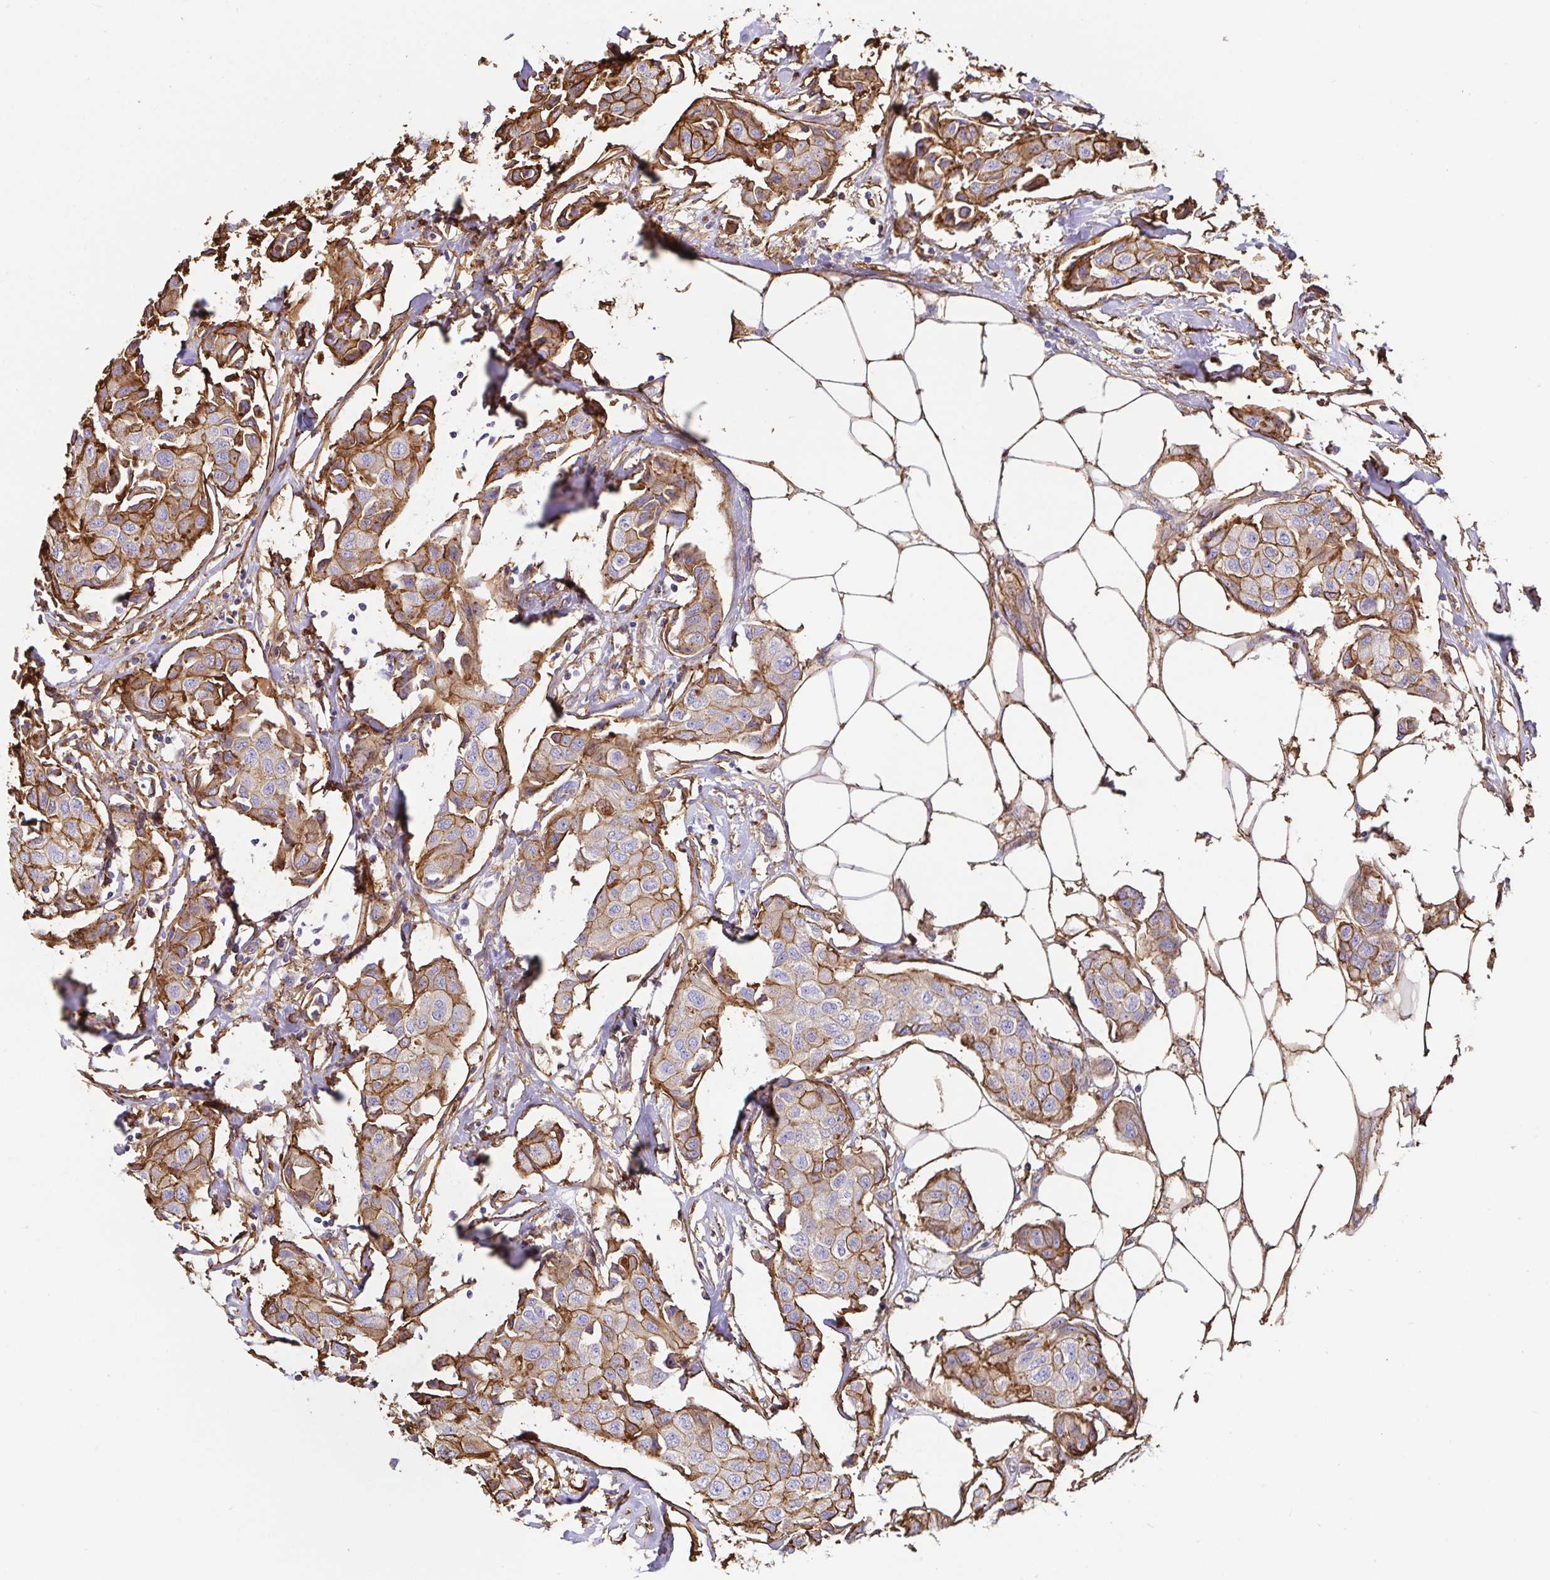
{"staining": {"intensity": "moderate", "quantity": ">75%", "location": "cytoplasmic/membranous"}, "tissue": "breast cancer", "cell_type": "Tumor cells", "image_type": "cancer", "snomed": [{"axis": "morphology", "description": "Duct carcinoma"}, {"axis": "topography", "description": "Breast"}, {"axis": "topography", "description": "Lymph node"}], "caption": "Human breast cancer (infiltrating ductal carcinoma) stained with a brown dye demonstrates moderate cytoplasmic/membranous positive positivity in approximately >75% of tumor cells.", "gene": "ANXA2", "patient": {"sex": "female", "age": 80}}